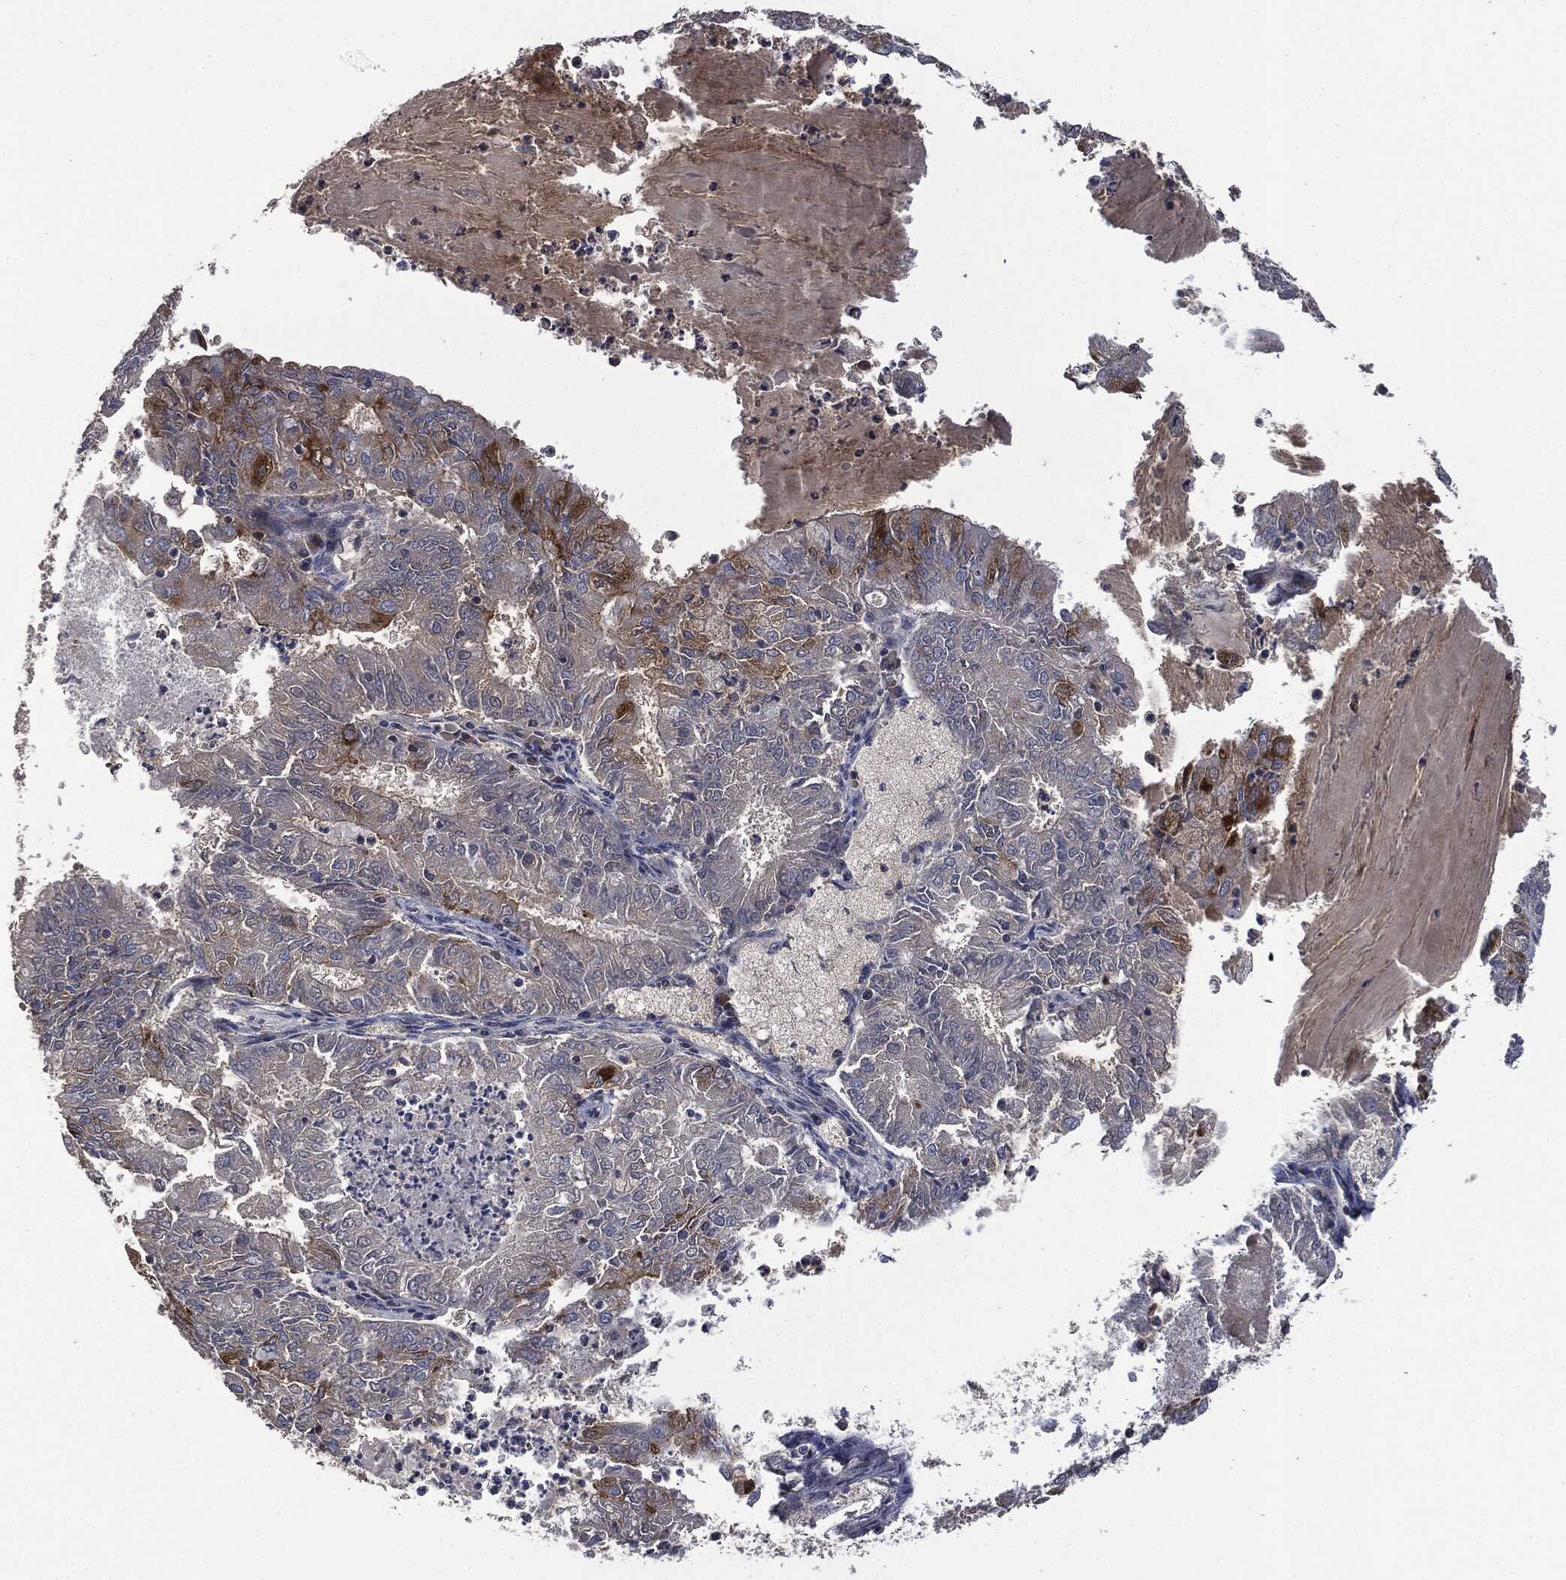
{"staining": {"intensity": "strong", "quantity": "<25%", "location": "cytoplasmic/membranous"}, "tissue": "endometrial cancer", "cell_type": "Tumor cells", "image_type": "cancer", "snomed": [{"axis": "morphology", "description": "Adenocarcinoma, NOS"}, {"axis": "topography", "description": "Endometrium"}], "caption": "Protein expression analysis of human endometrial adenocarcinoma reveals strong cytoplasmic/membranous staining in about <25% of tumor cells.", "gene": "MSLN", "patient": {"sex": "female", "age": 57}}